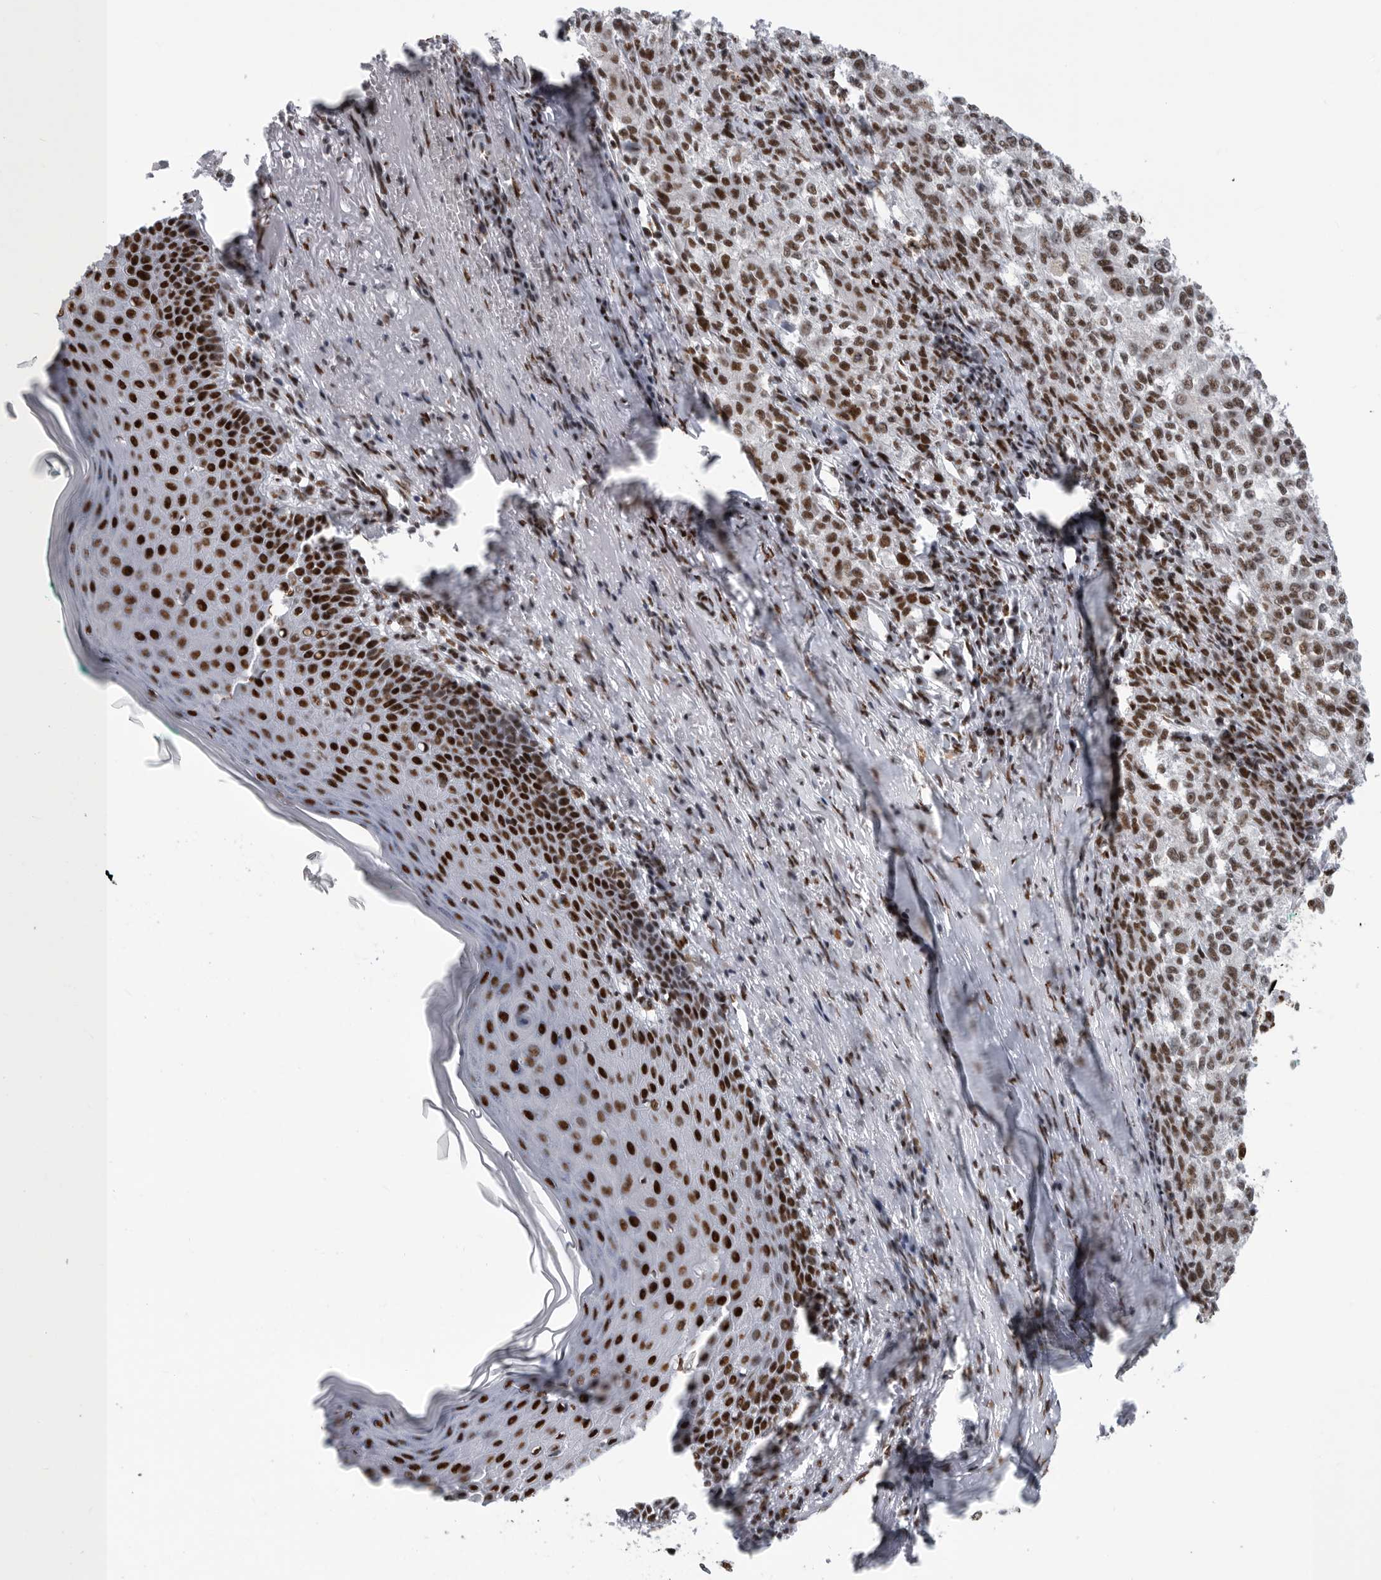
{"staining": {"intensity": "moderate", "quantity": ">75%", "location": "nuclear"}, "tissue": "melanoma", "cell_type": "Tumor cells", "image_type": "cancer", "snomed": [{"axis": "morphology", "description": "Necrosis, NOS"}, {"axis": "morphology", "description": "Malignant melanoma, NOS"}, {"axis": "topography", "description": "Skin"}], "caption": "DAB immunohistochemical staining of human melanoma demonstrates moderate nuclear protein expression in approximately >75% of tumor cells.", "gene": "BCLAF1", "patient": {"sex": "female", "age": 87}}